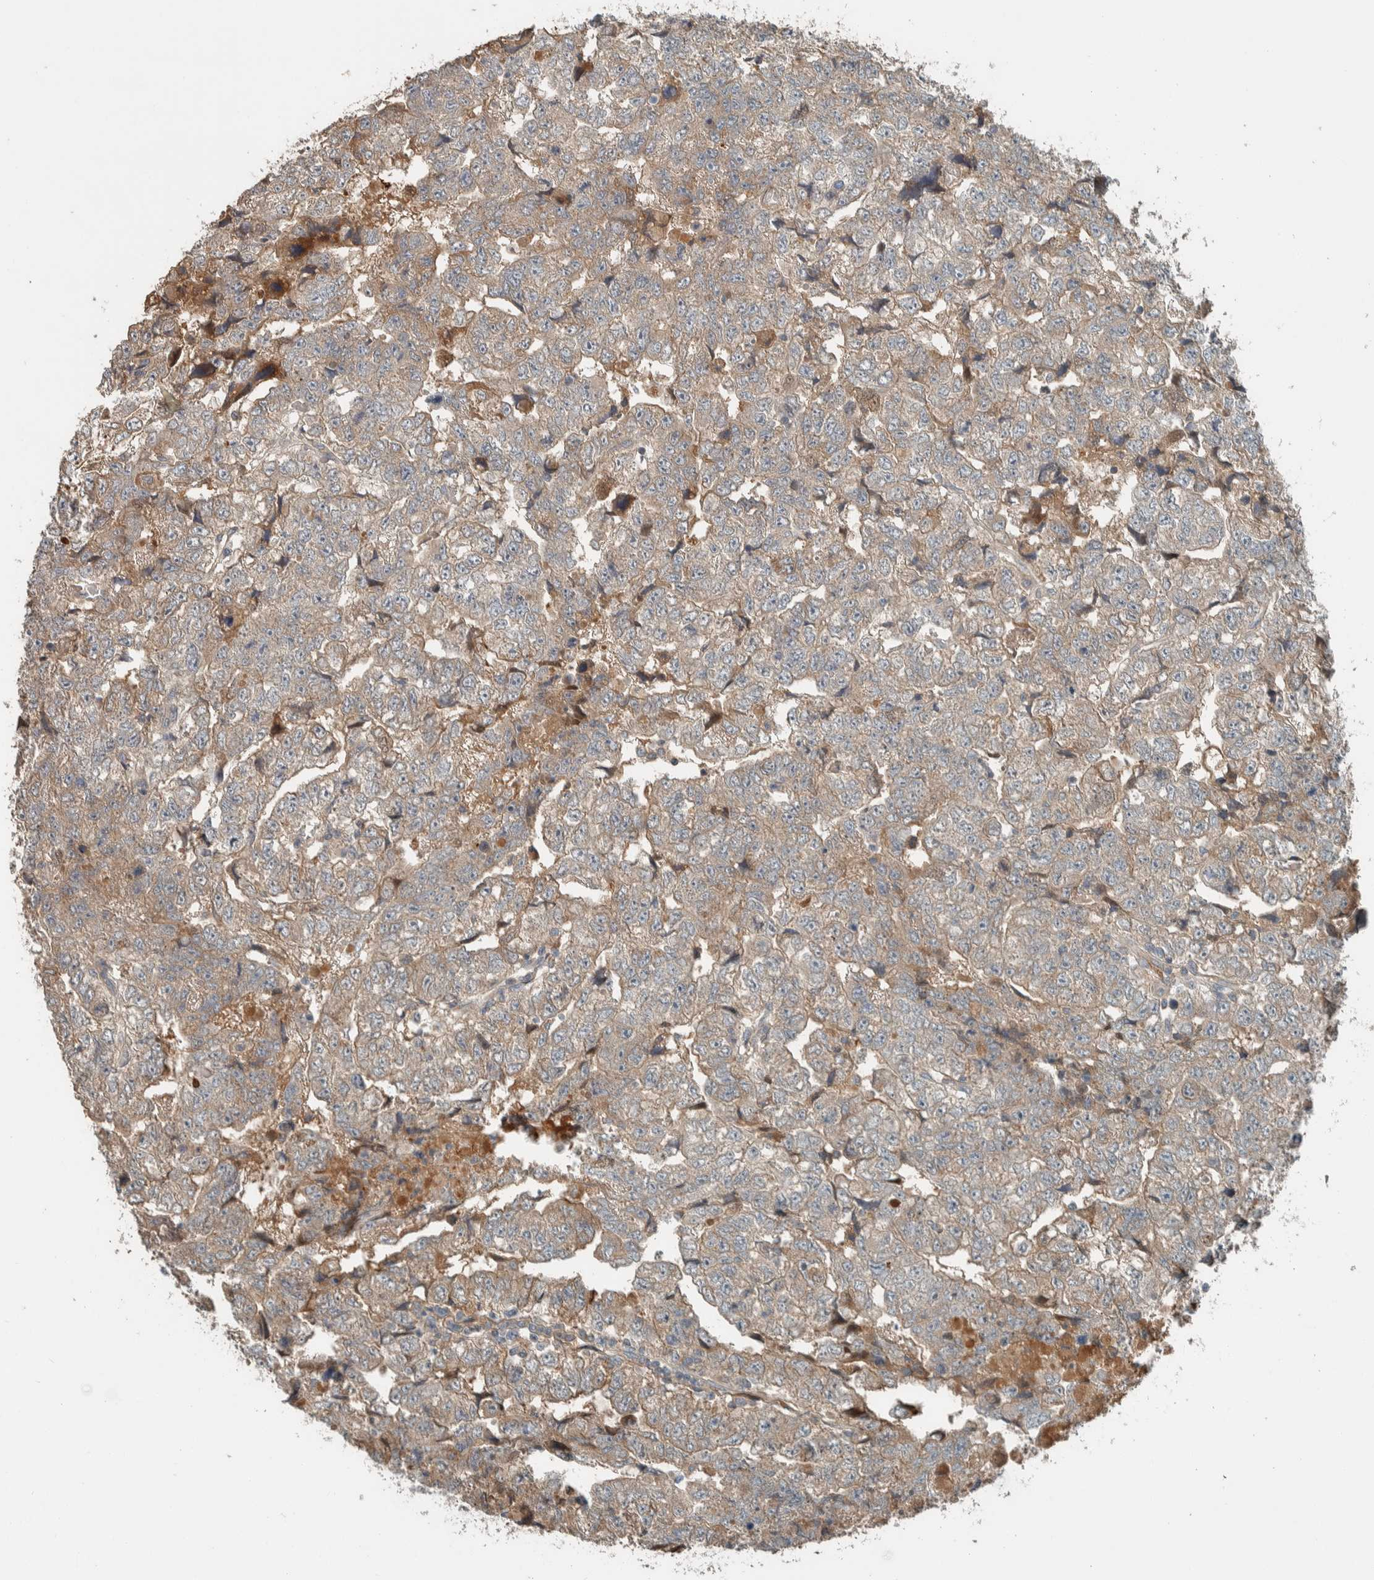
{"staining": {"intensity": "weak", "quantity": ">75%", "location": "cytoplasmic/membranous"}, "tissue": "testis cancer", "cell_type": "Tumor cells", "image_type": "cancer", "snomed": [{"axis": "morphology", "description": "Carcinoma, Embryonal, NOS"}, {"axis": "topography", "description": "Testis"}], "caption": "Protein staining by immunohistochemistry (IHC) exhibits weak cytoplasmic/membranous expression in approximately >75% of tumor cells in testis cancer.", "gene": "NBR1", "patient": {"sex": "male", "age": 36}}